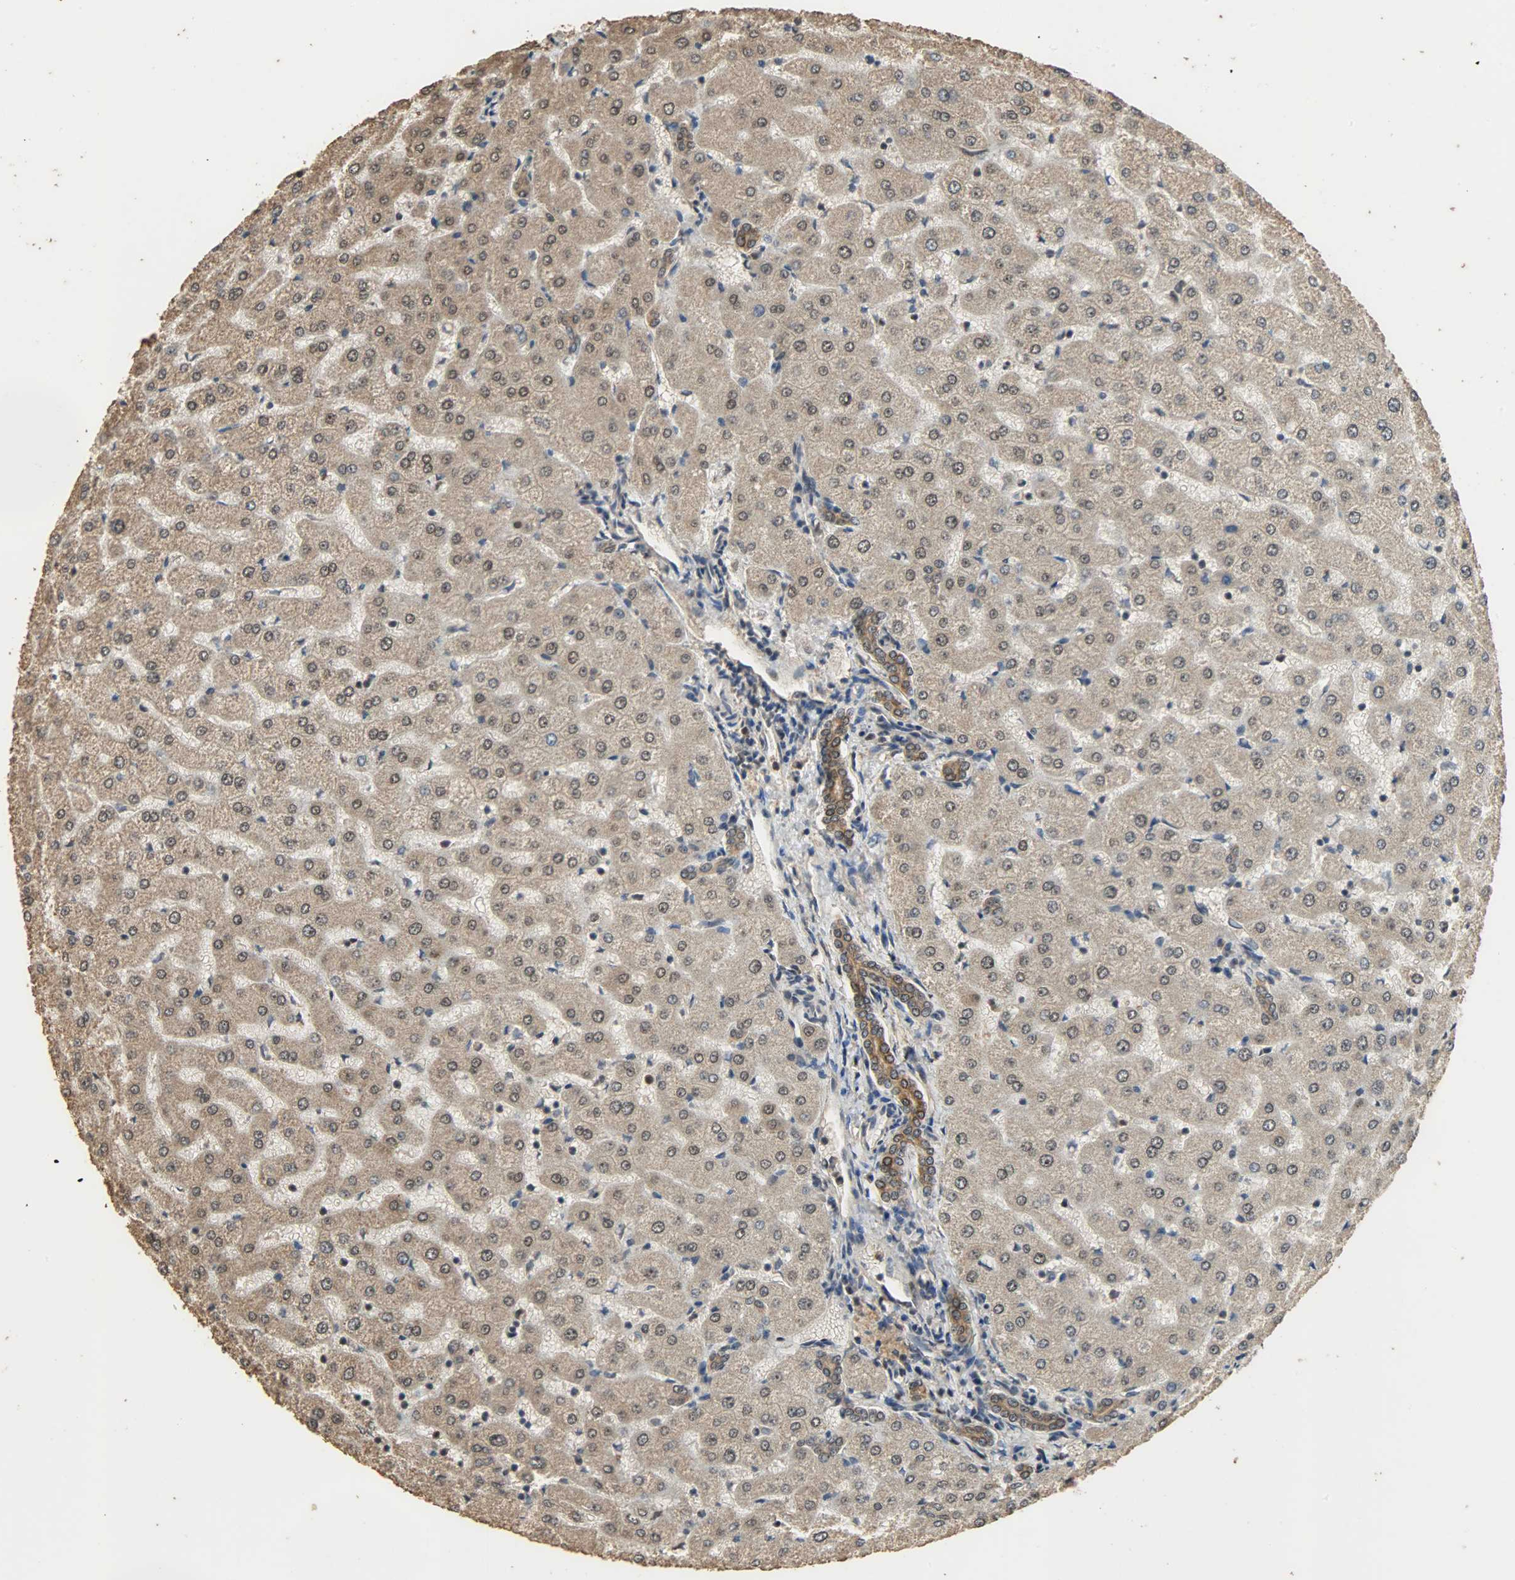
{"staining": {"intensity": "moderate", "quantity": ">75%", "location": "cytoplasmic/membranous,nuclear"}, "tissue": "liver", "cell_type": "Cholangiocytes", "image_type": "normal", "snomed": [{"axis": "morphology", "description": "Normal tissue, NOS"}, {"axis": "morphology", "description": "Fibrosis, NOS"}, {"axis": "topography", "description": "Liver"}], "caption": "About >75% of cholangiocytes in normal liver exhibit moderate cytoplasmic/membranous,nuclear protein staining as visualized by brown immunohistochemical staining.", "gene": "CCNT2", "patient": {"sex": "female", "age": 29}}